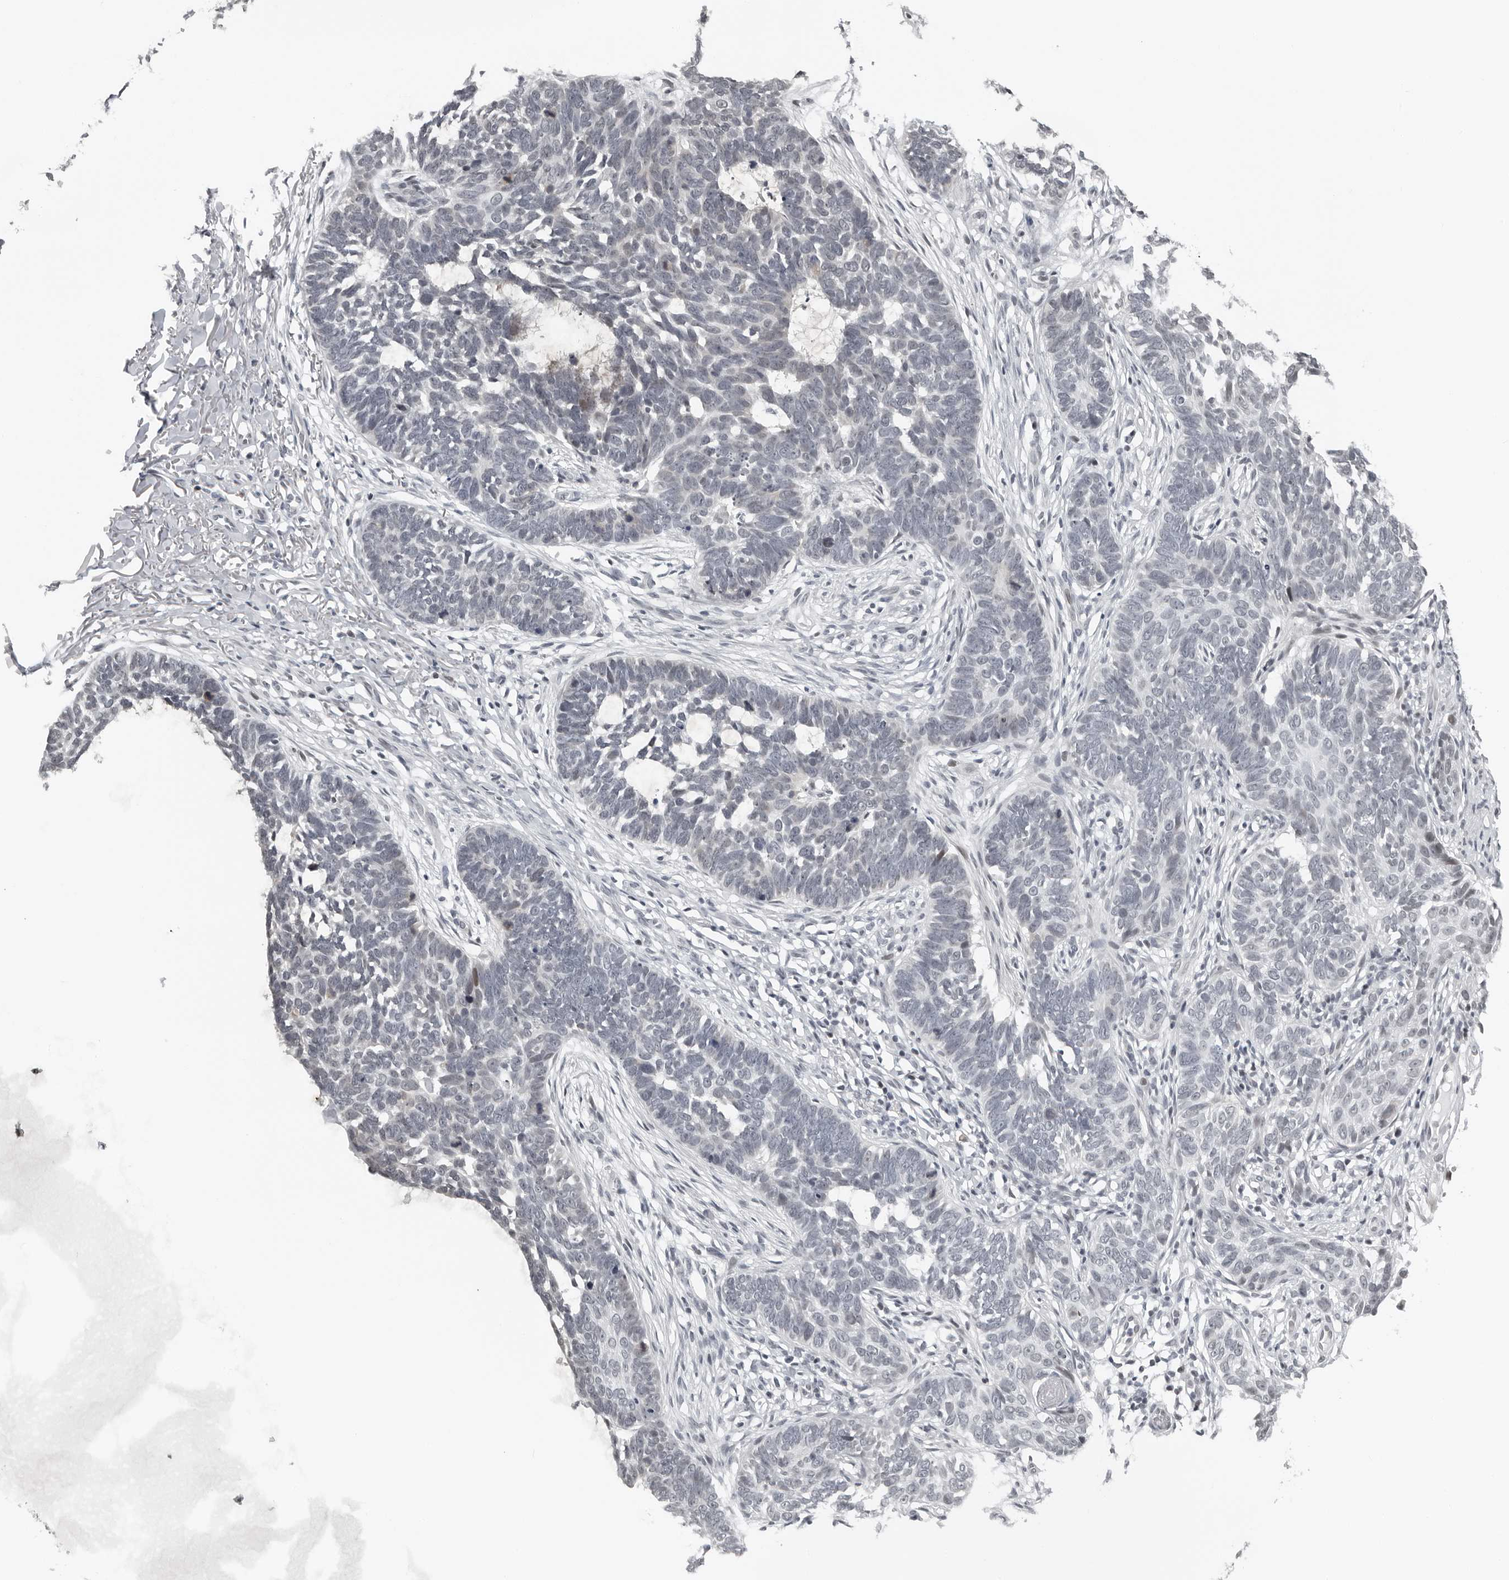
{"staining": {"intensity": "negative", "quantity": "none", "location": "none"}, "tissue": "skin cancer", "cell_type": "Tumor cells", "image_type": "cancer", "snomed": [{"axis": "morphology", "description": "Normal tissue, NOS"}, {"axis": "morphology", "description": "Basal cell carcinoma"}, {"axis": "topography", "description": "Skin"}], "caption": "The micrograph exhibits no staining of tumor cells in basal cell carcinoma (skin). (Immunohistochemistry (ihc), brightfield microscopy, high magnification).", "gene": "PPP1R42", "patient": {"sex": "male", "age": 77}}